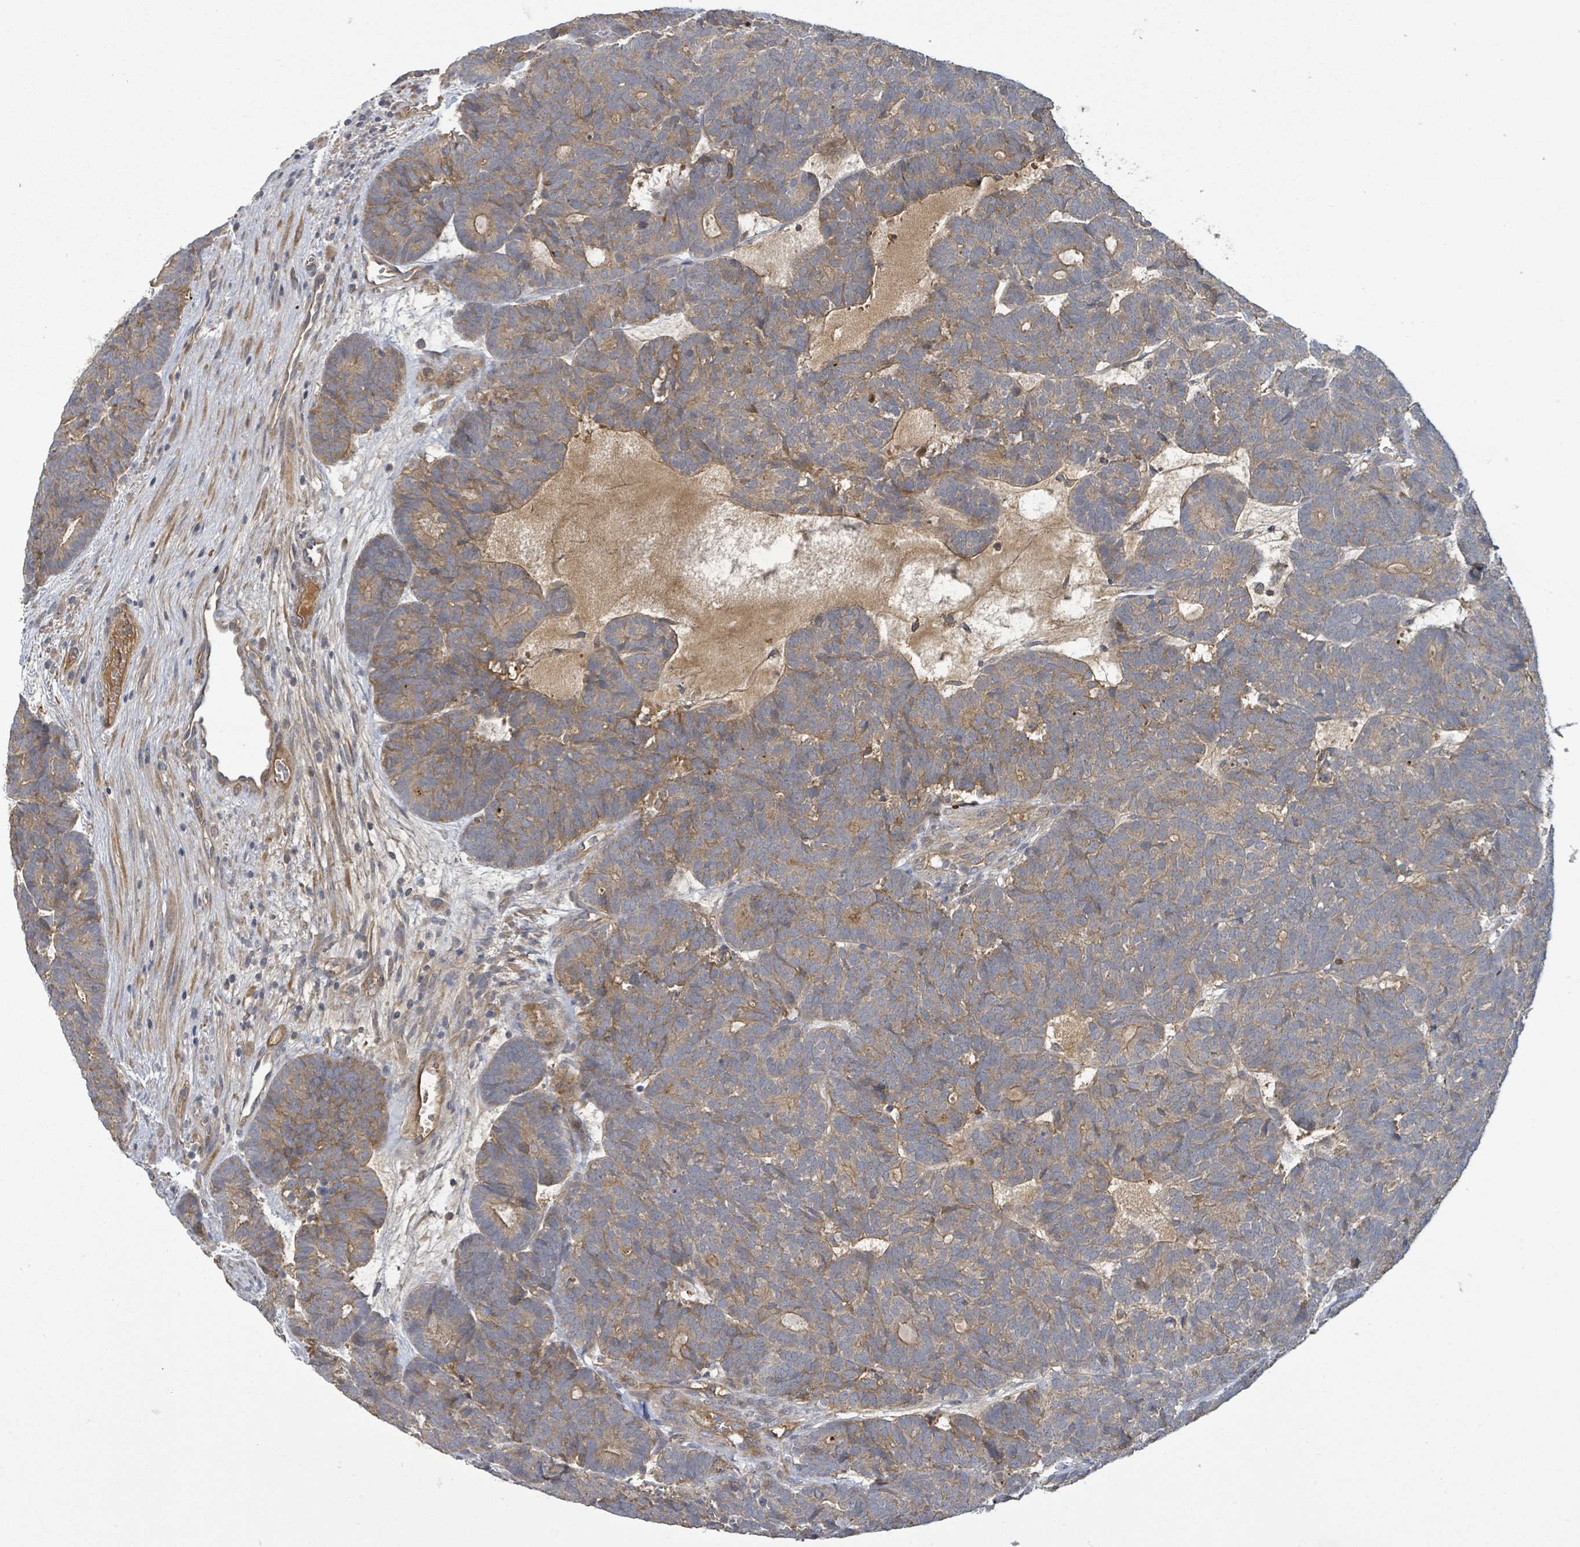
{"staining": {"intensity": "weak", "quantity": ">75%", "location": "cytoplasmic/membranous"}, "tissue": "head and neck cancer", "cell_type": "Tumor cells", "image_type": "cancer", "snomed": [{"axis": "morphology", "description": "Adenocarcinoma, NOS"}, {"axis": "topography", "description": "Head-Neck"}], "caption": "Immunohistochemistry staining of adenocarcinoma (head and neck), which shows low levels of weak cytoplasmic/membranous positivity in approximately >75% of tumor cells indicating weak cytoplasmic/membranous protein staining. The staining was performed using DAB (3,3'-diaminobenzidine) (brown) for protein detection and nuclei were counterstained in hematoxylin (blue).", "gene": "STARD4", "patient": {"sex": "female", "age": 81}}